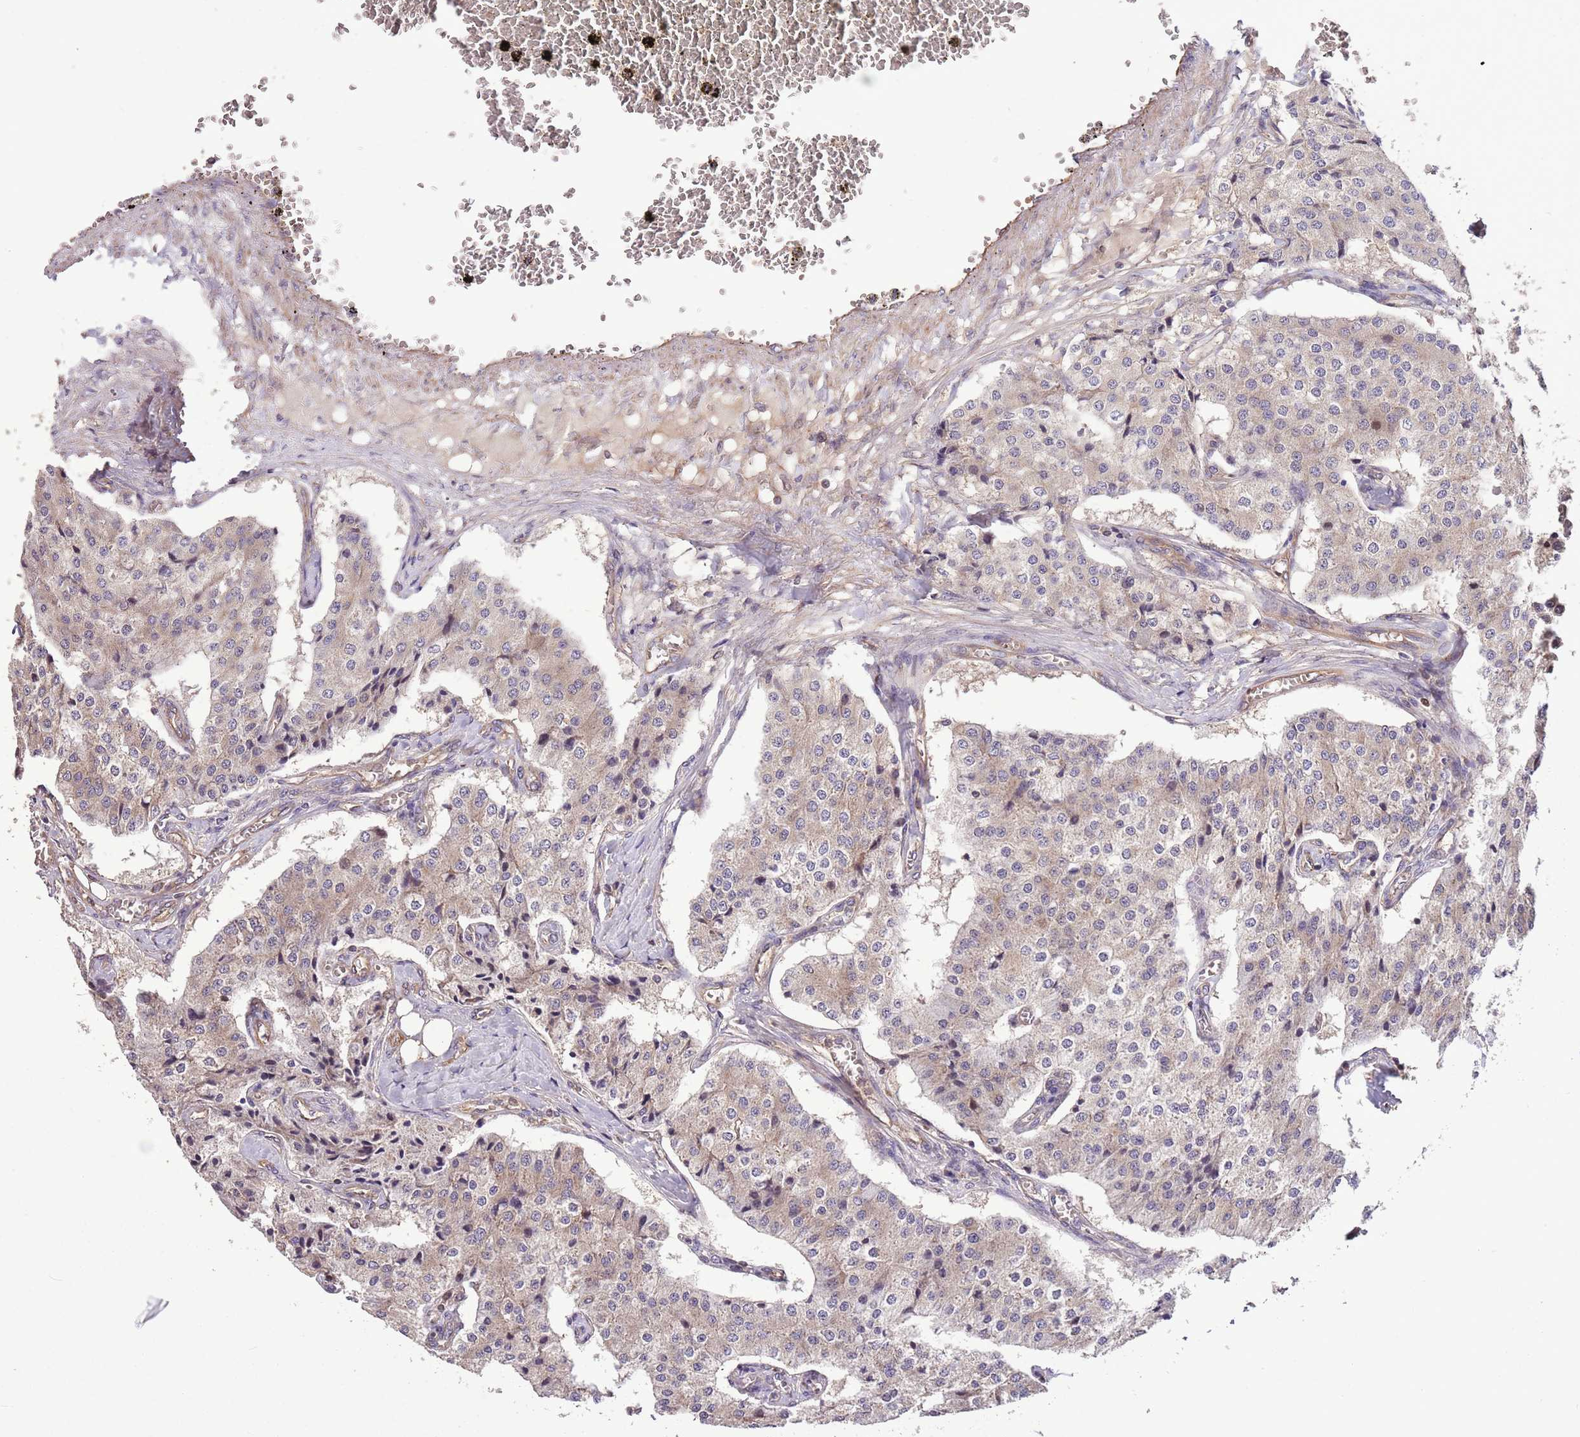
{"staining": {"intensity": "weak", "quantity": "25%-75%", "location": "cytoplasmic/membranous"}, "tissue": "carcinoid", "cell_type": "Tumor cells", "image_type": "cancer", "snomed": [{"axis": "morphology", "description": "Carcinoid, malignant, NOS"}, {"axis": "topography", "description": "Colon"}], "caption": "The image exhibits immunohistochemical staining of carcinoid. There is weak cytoplasmic/membranous positivity is present in approximately 25%-75% of tumor cells. (Stains: DAB in brown, nuclei in blue, Microscopy: brightfield microscopy at high magnification).", "gene": "FAM89B", "patient": {"sex": "female", "age": 52}}